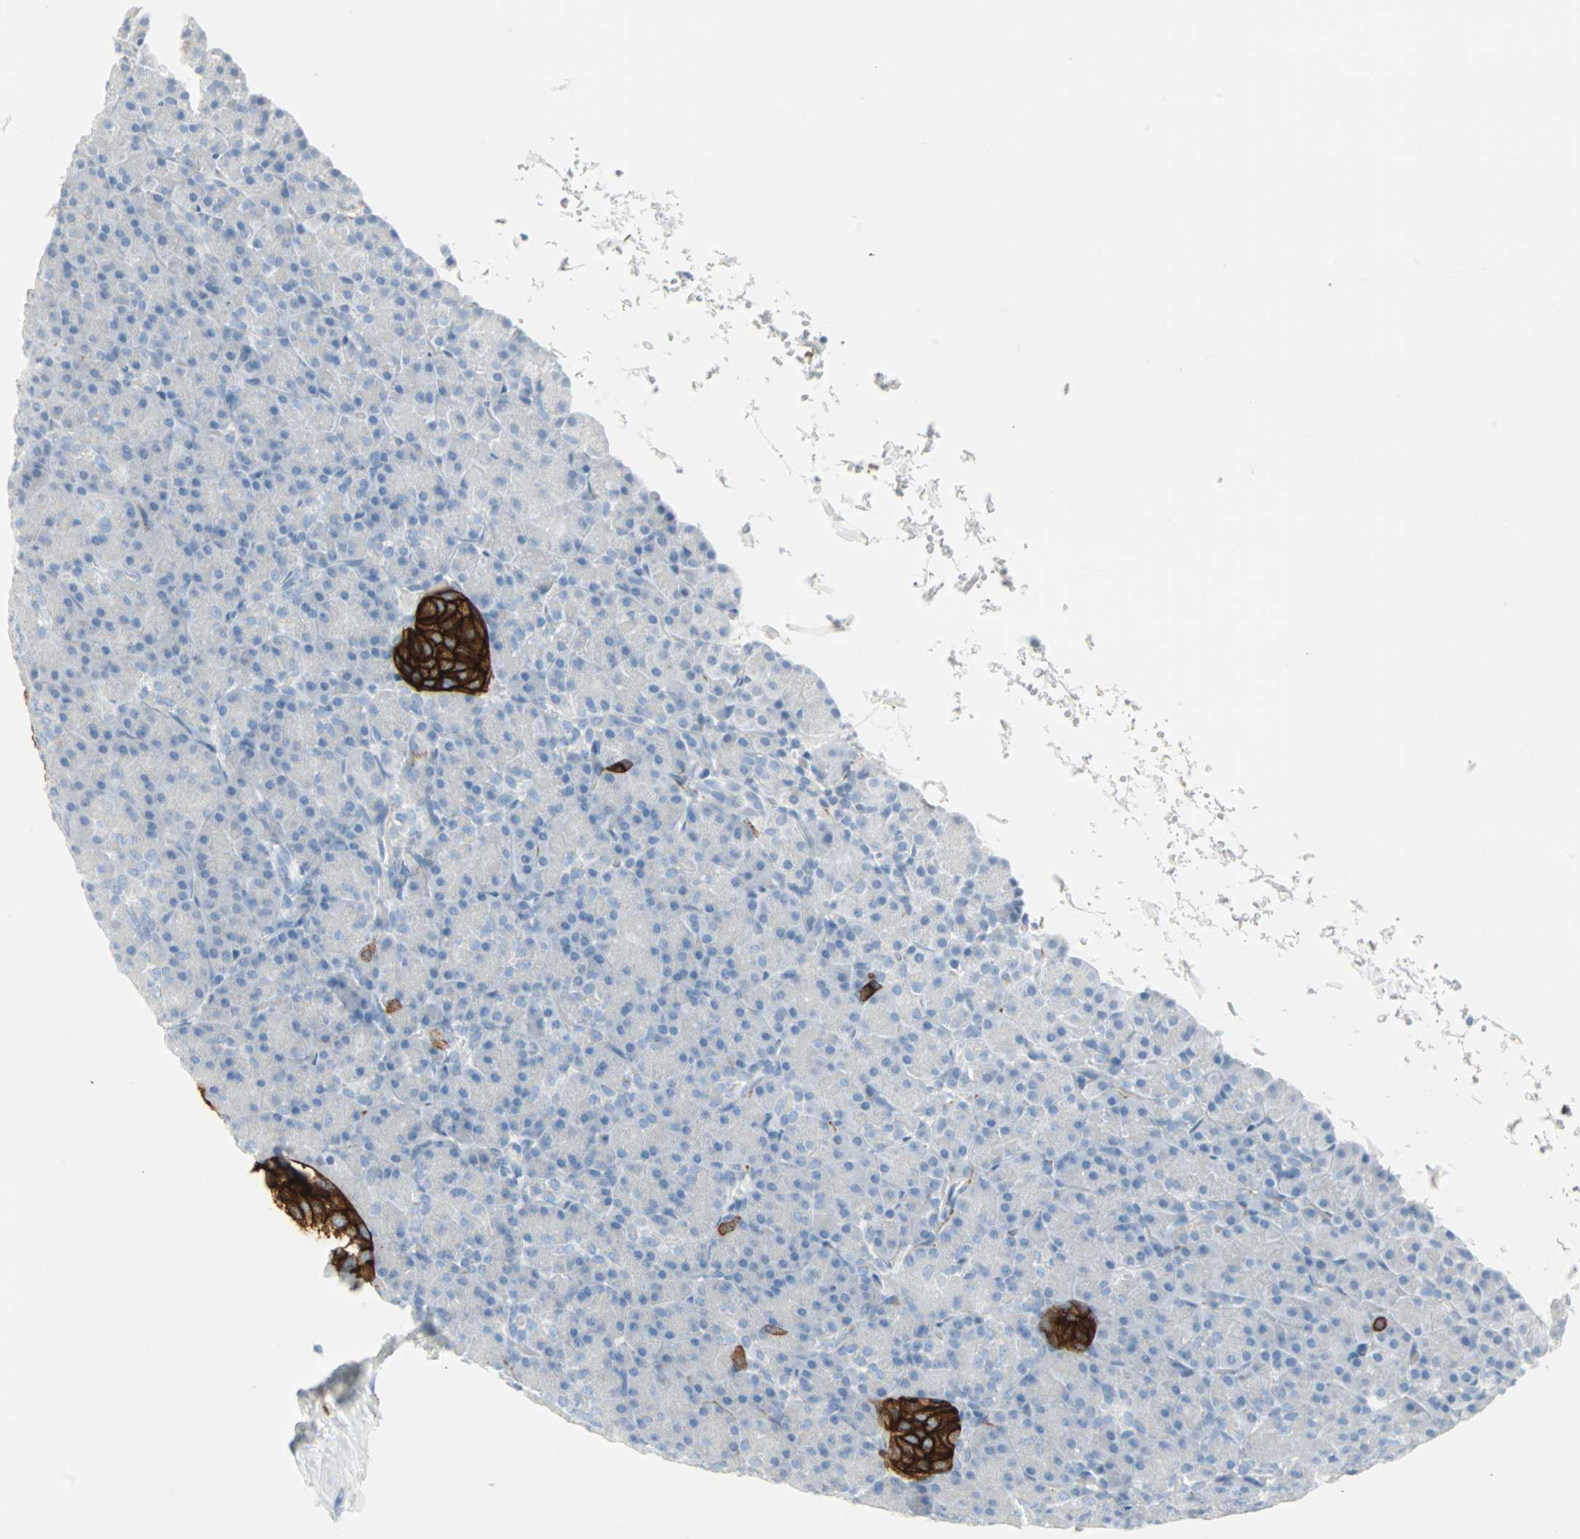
{"staining": {"intensity": "negative", "quantity": "none", "location": "none"}, "tissue": "pancreas", "cell_type": "Exocrine glandular cells", "image_type": "normal", "snomed": [{"axis": "morphology", "description": "Normal tissue, NOS"}, {"axis": "topography", "description": "Pancreas"}], "caption": "This is a photomicrograph of immunohistochemistry (IHC) staining of unremarkable pancreas, which shows no expression in exocrine glandular cells.", "gene": "STX1A", "patient": {"sex": "female", "age": 43}}